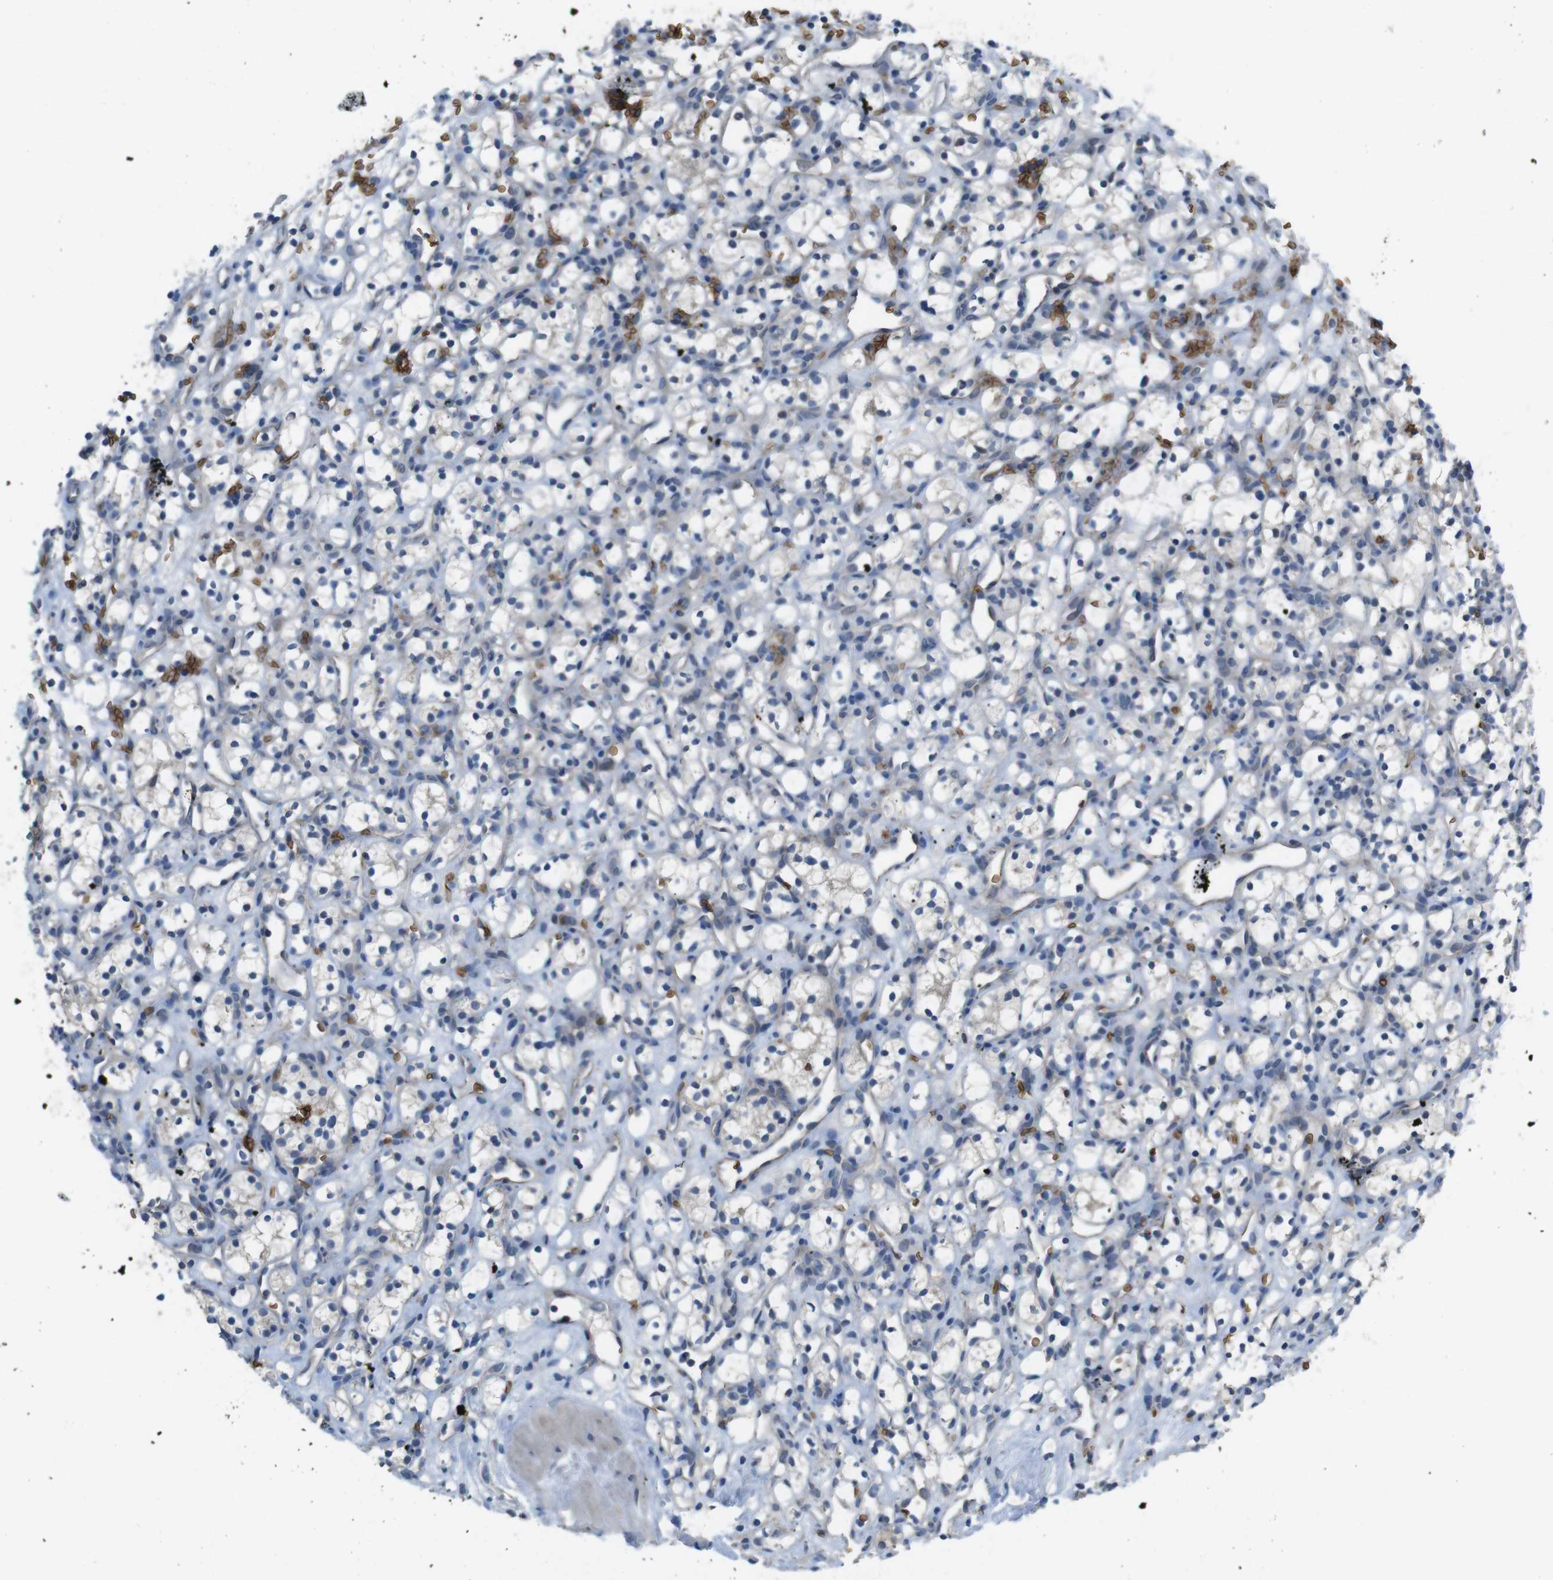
{"staining": {"intensity": "negative", "quantity": "none", "location": "none"}, "tissue": "renal cancer", "cell_type": "Tumor cells", "image_type": "cancer", "snomed": [{"axis": "morphology", "description": "Adenocarcinoma, NOS"}, {"axis": "topography", "description": "Kidney"}], "caption": "Immunohistochemistry (IHC) photomicrograph of renal adenocarcinoma stained for a protein (brown), which displays no expression in tumor cells.", "gene": "GYPA", "patient": {"sex": "female", "age": 60}}